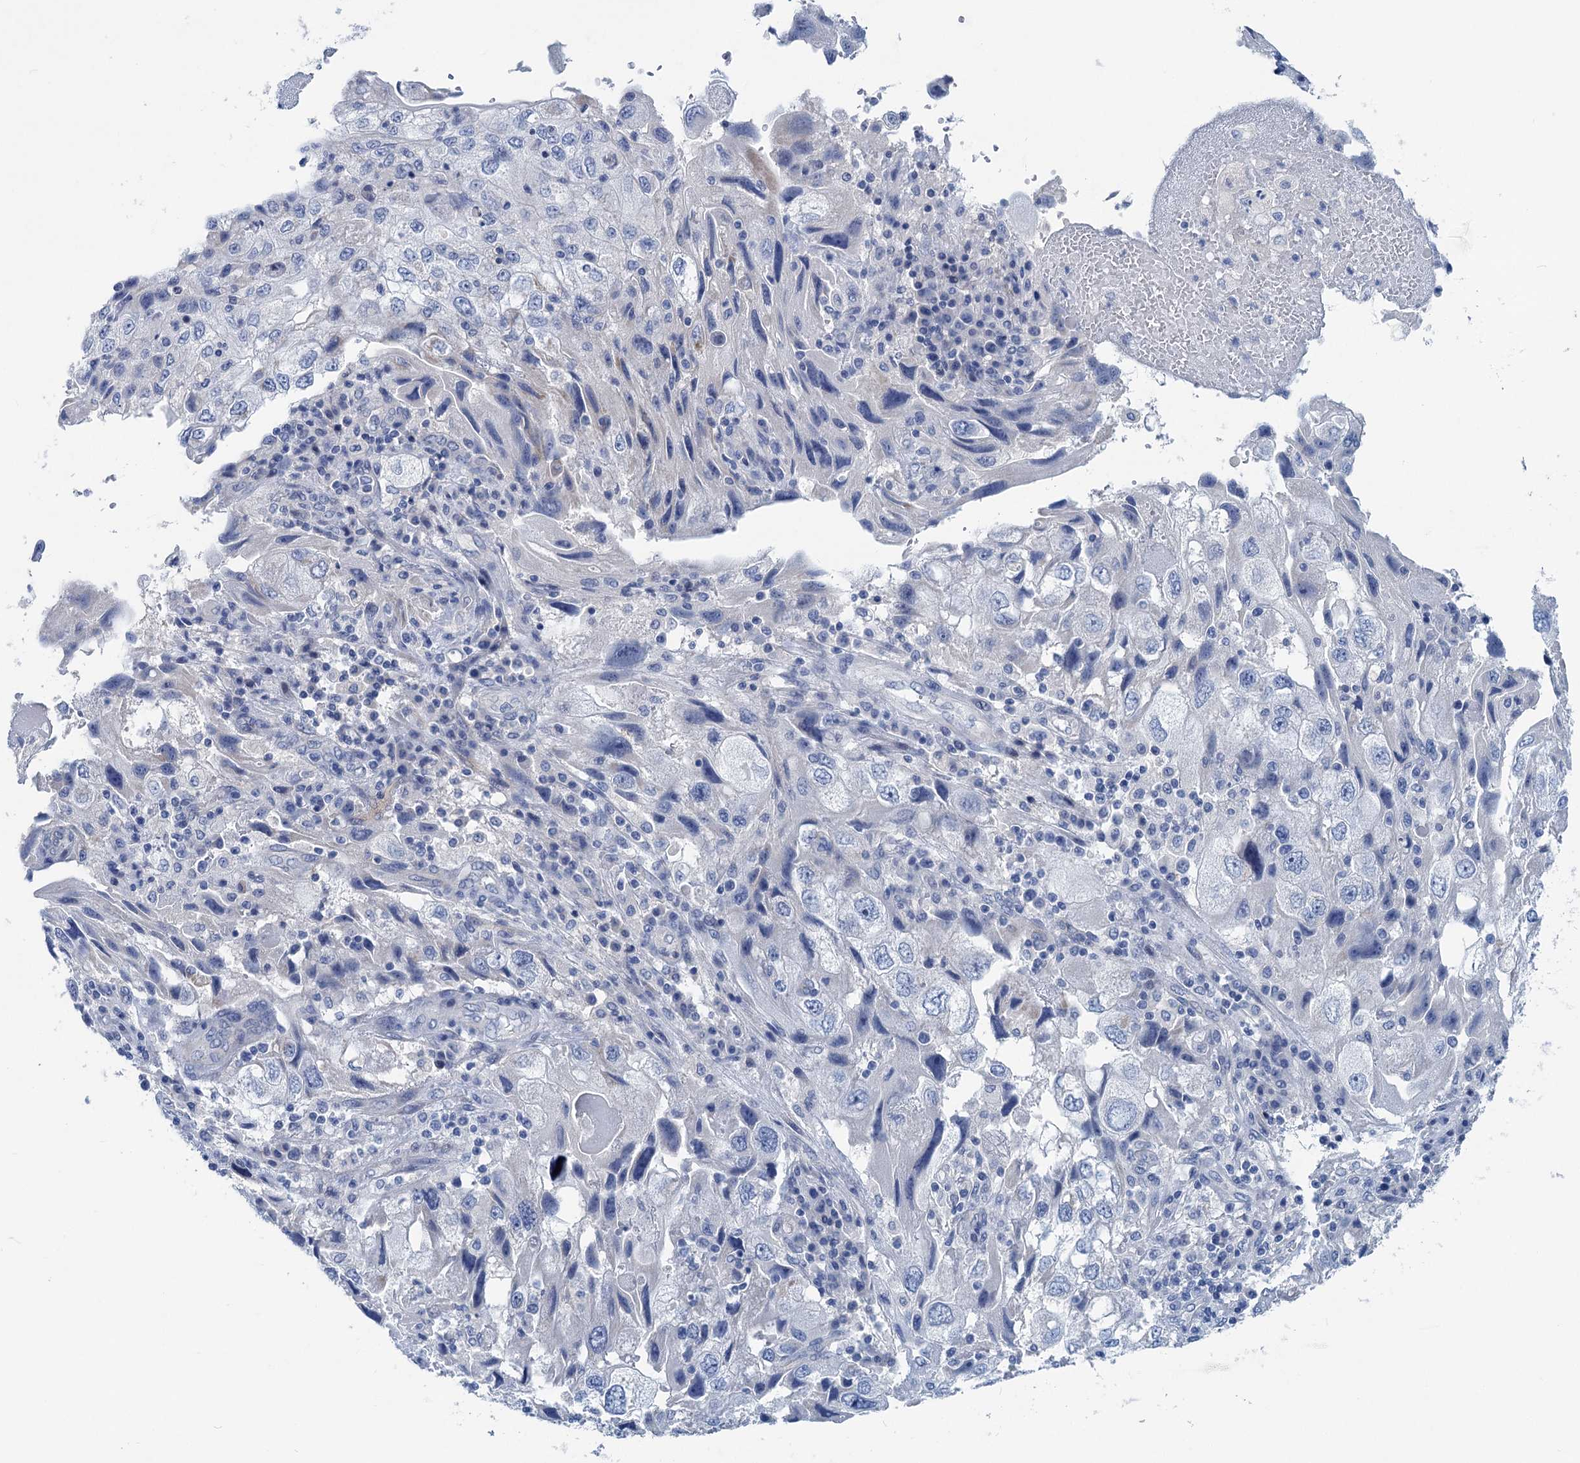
{"staining": {"intensity": "negative", "quantity": "none", "location": "none"}, "tissue": "endometrial cancer", "cell_type": "Tumor cells", "image_type": "cancer", "snomed": [{"axis": "morphology", "description": "Adenocarcinoma, NOS"}, {"axis": "topography", "description": "Endometrium"}], "caption": "Immunohistochemistry (IHC) photomicrograph of neoplastic tissue: endometrial cancer (adenocarcinoma) stained with DAB reveals no significant protein staining in tumor cells.", "gene": "CHDH", "patient": {"sex": "female", "age": 49}}